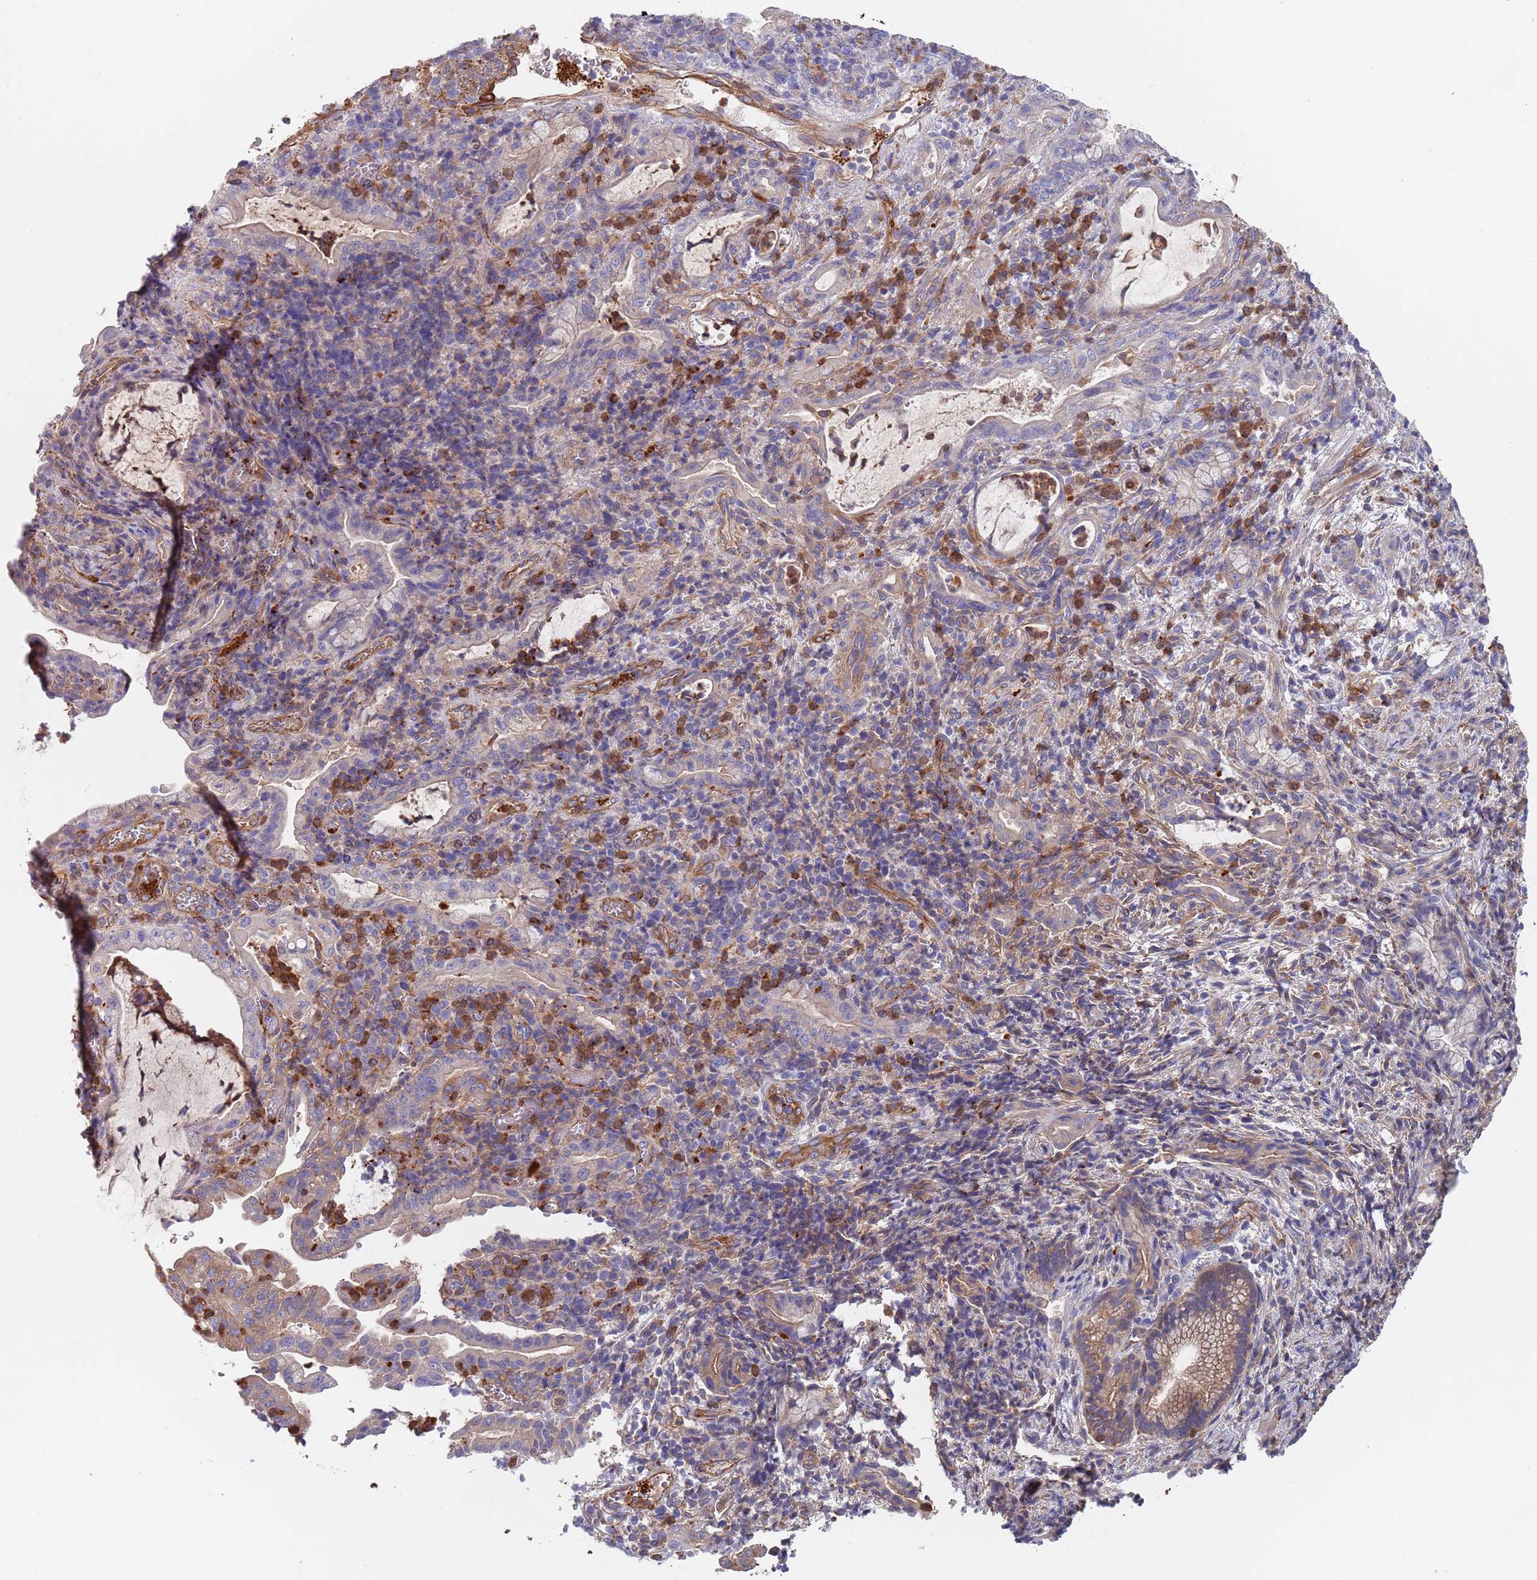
{"staining": {"intensity": "weak", "quantity": "25%-75%", "location": "cytoplasmic/membranous"}, "tissue": "pancreatic cancer", "cell_type": "Tumor cells", "image_type": "cancer", "snomed": [{"axis": "morphology", "description": "Normal tissue, NOS"}, {"axis": "morphology", "description": "Adenocarcinoma, NOS"}, {"axis": "topography", "description": "Pancreas"}], "caption": "A histopathology image of pancreatic cancer stained for a protein reveals weak cytoplasmic/membranous brown staining in tumor cells. Ihc stains the protein in brown and the nuclei are stained blue.", "gene": "DCUN1D3", "patient": {"sex": "female", "age": 55}}